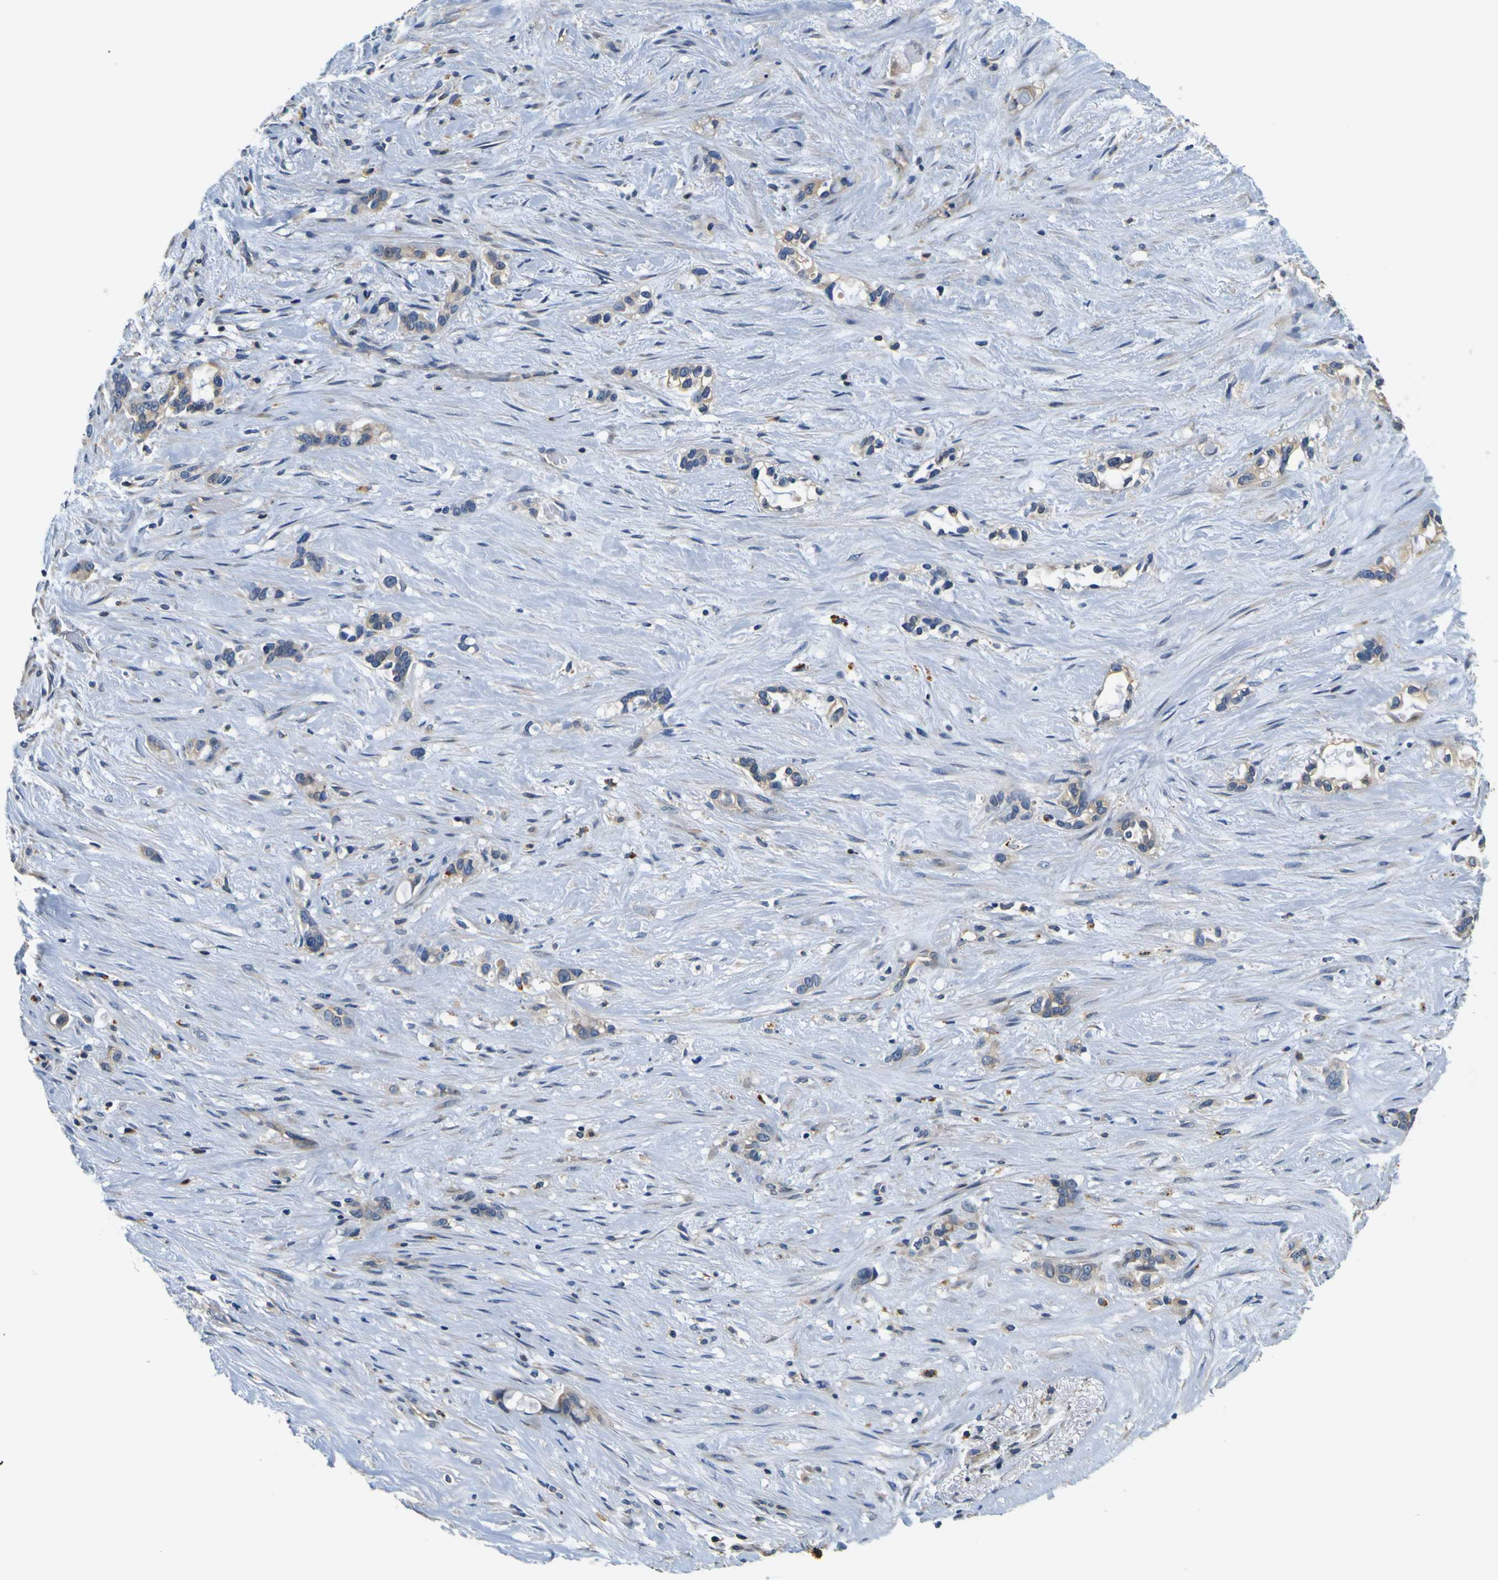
{"staining": {"intensity": "weak", "quantity": ">75%", "location": "cytoplasmic/membranous"}, "tissue": "liver cancer", "cell_type": "Tumor cells", "image_type": "cancer", "snomed": [{"axis": "morphology", "description": "Cholangiocarcinoma"}, {"axis": "topography", "description": "Liver"}], "caption": "Protein expression analysis of liver cancer (cholangiocarcinoma) demonstrates weak cytoplasmic/membranous positivity in about >75% of tumor cells. The staining was performed using DAB (3,3'-diaminobenzidine) to visualize the protein expression in brown, while the nuclei were stained in blue with hematoxylin (Magnification: 20x).", "gene": "TNIK", "patient": {"sex": "female", "age": 65}}